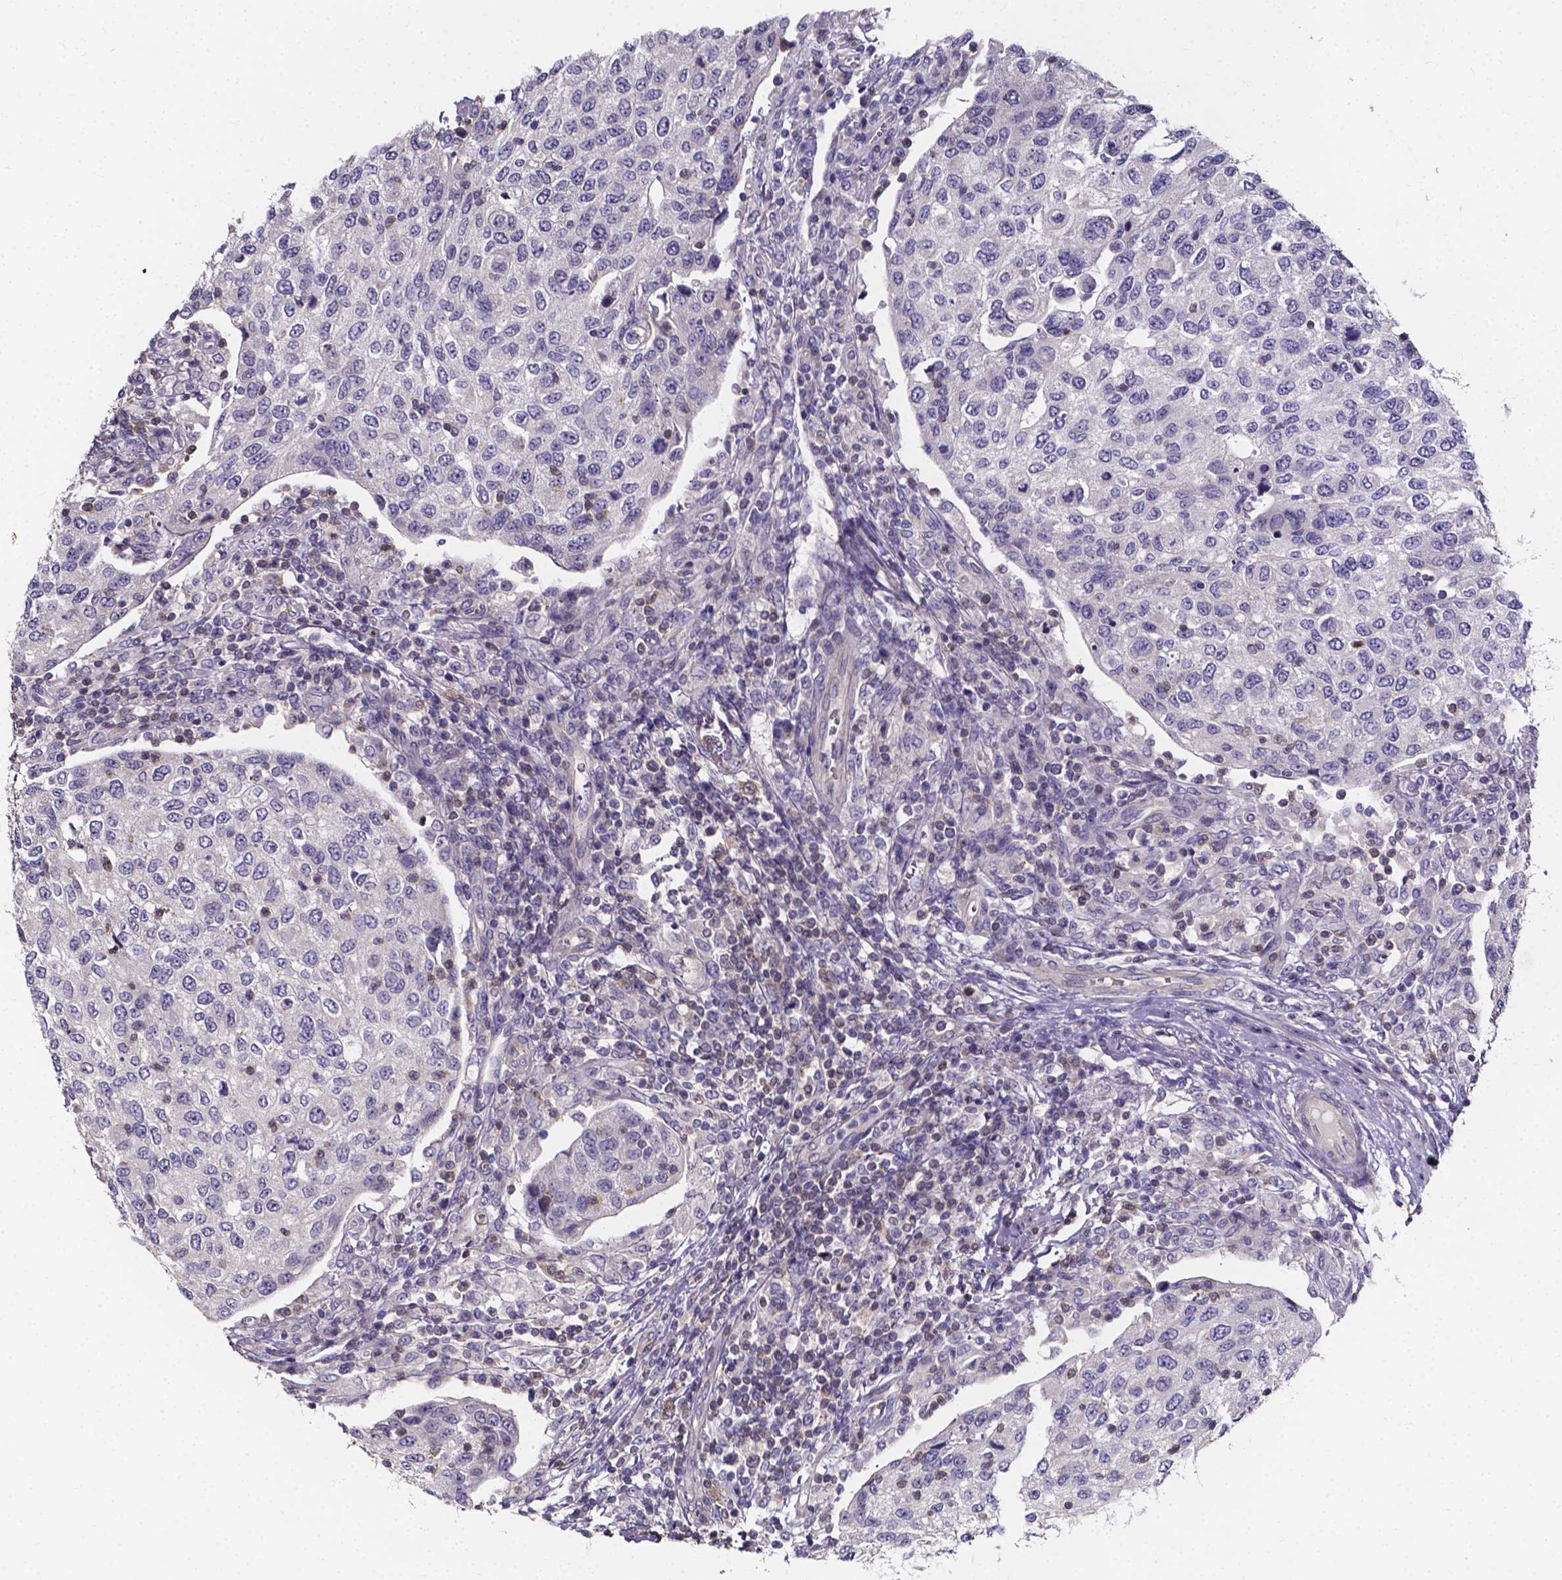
{"staining": {"intensity": "negative", "quantity": "none", "location": "none"}, "tissue": "urothelial cancer", "cell_type": "Tumor cells", "image_type": "cancer", "snomed": [{"axis": "morphology", "description": "Urothelial carcinoma, High grade"}, {"axis": "topography", "description": "Urinary bladder"}], "caption": "Urothelial cancer was stained to show a protein in brown. There is no significant positivity in tumor cells.", "gene": "THEMIS", "patient": {"sex": "female", "age": 78}}